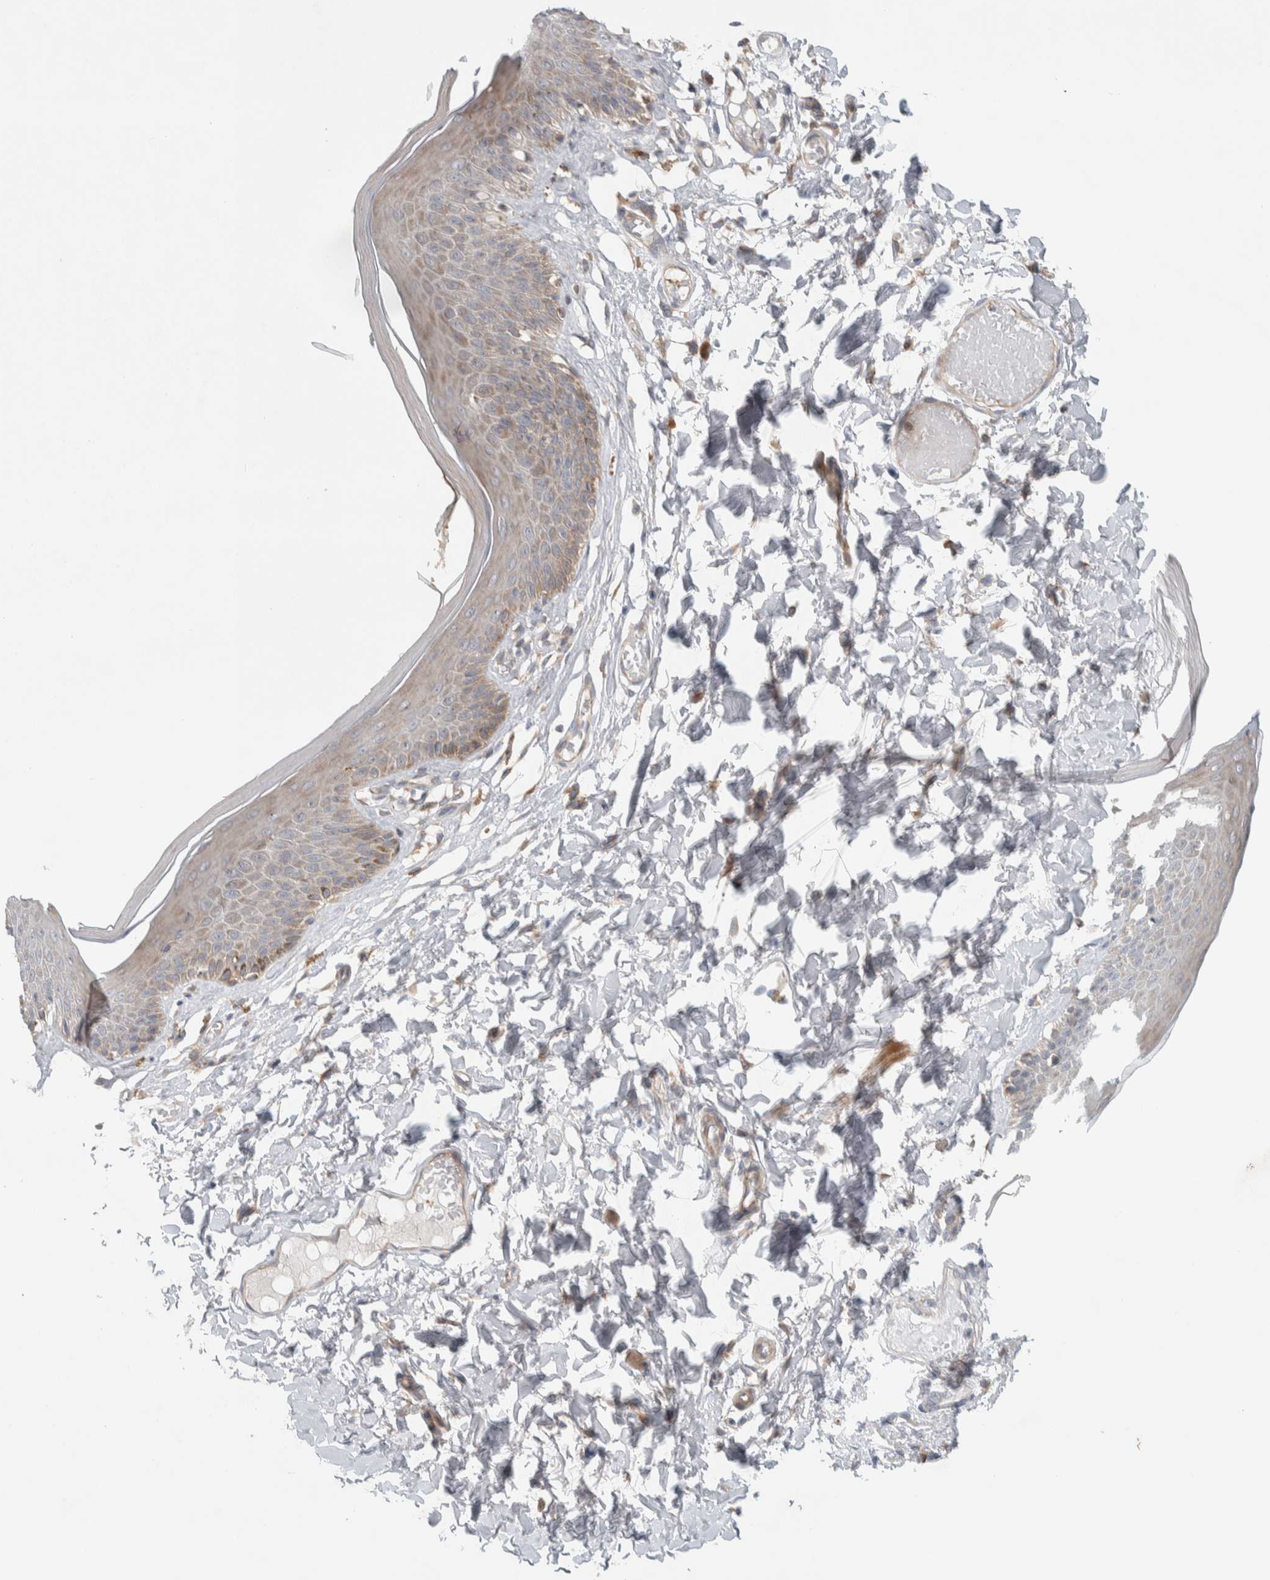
{"staining": {"intensity": "moderate", "quantity": "<25%", "location": "cytoplasmic/membranous"}, "tissue": "skin", "cell_type": "Epidermal cells", "image_type": "normal", "snomed": [{"axis": "morphology", "description": "Normal tissue, NOS"}, {"axis": "topography", "description": "Vulva"}], "caption": "An image of human skin stained for a protein demonstrates moderate cytoplasmic/membranous brown staining in epidermal cells.", "gene": "ADCY8", "patient": {"sex": "female", "age": 73}}